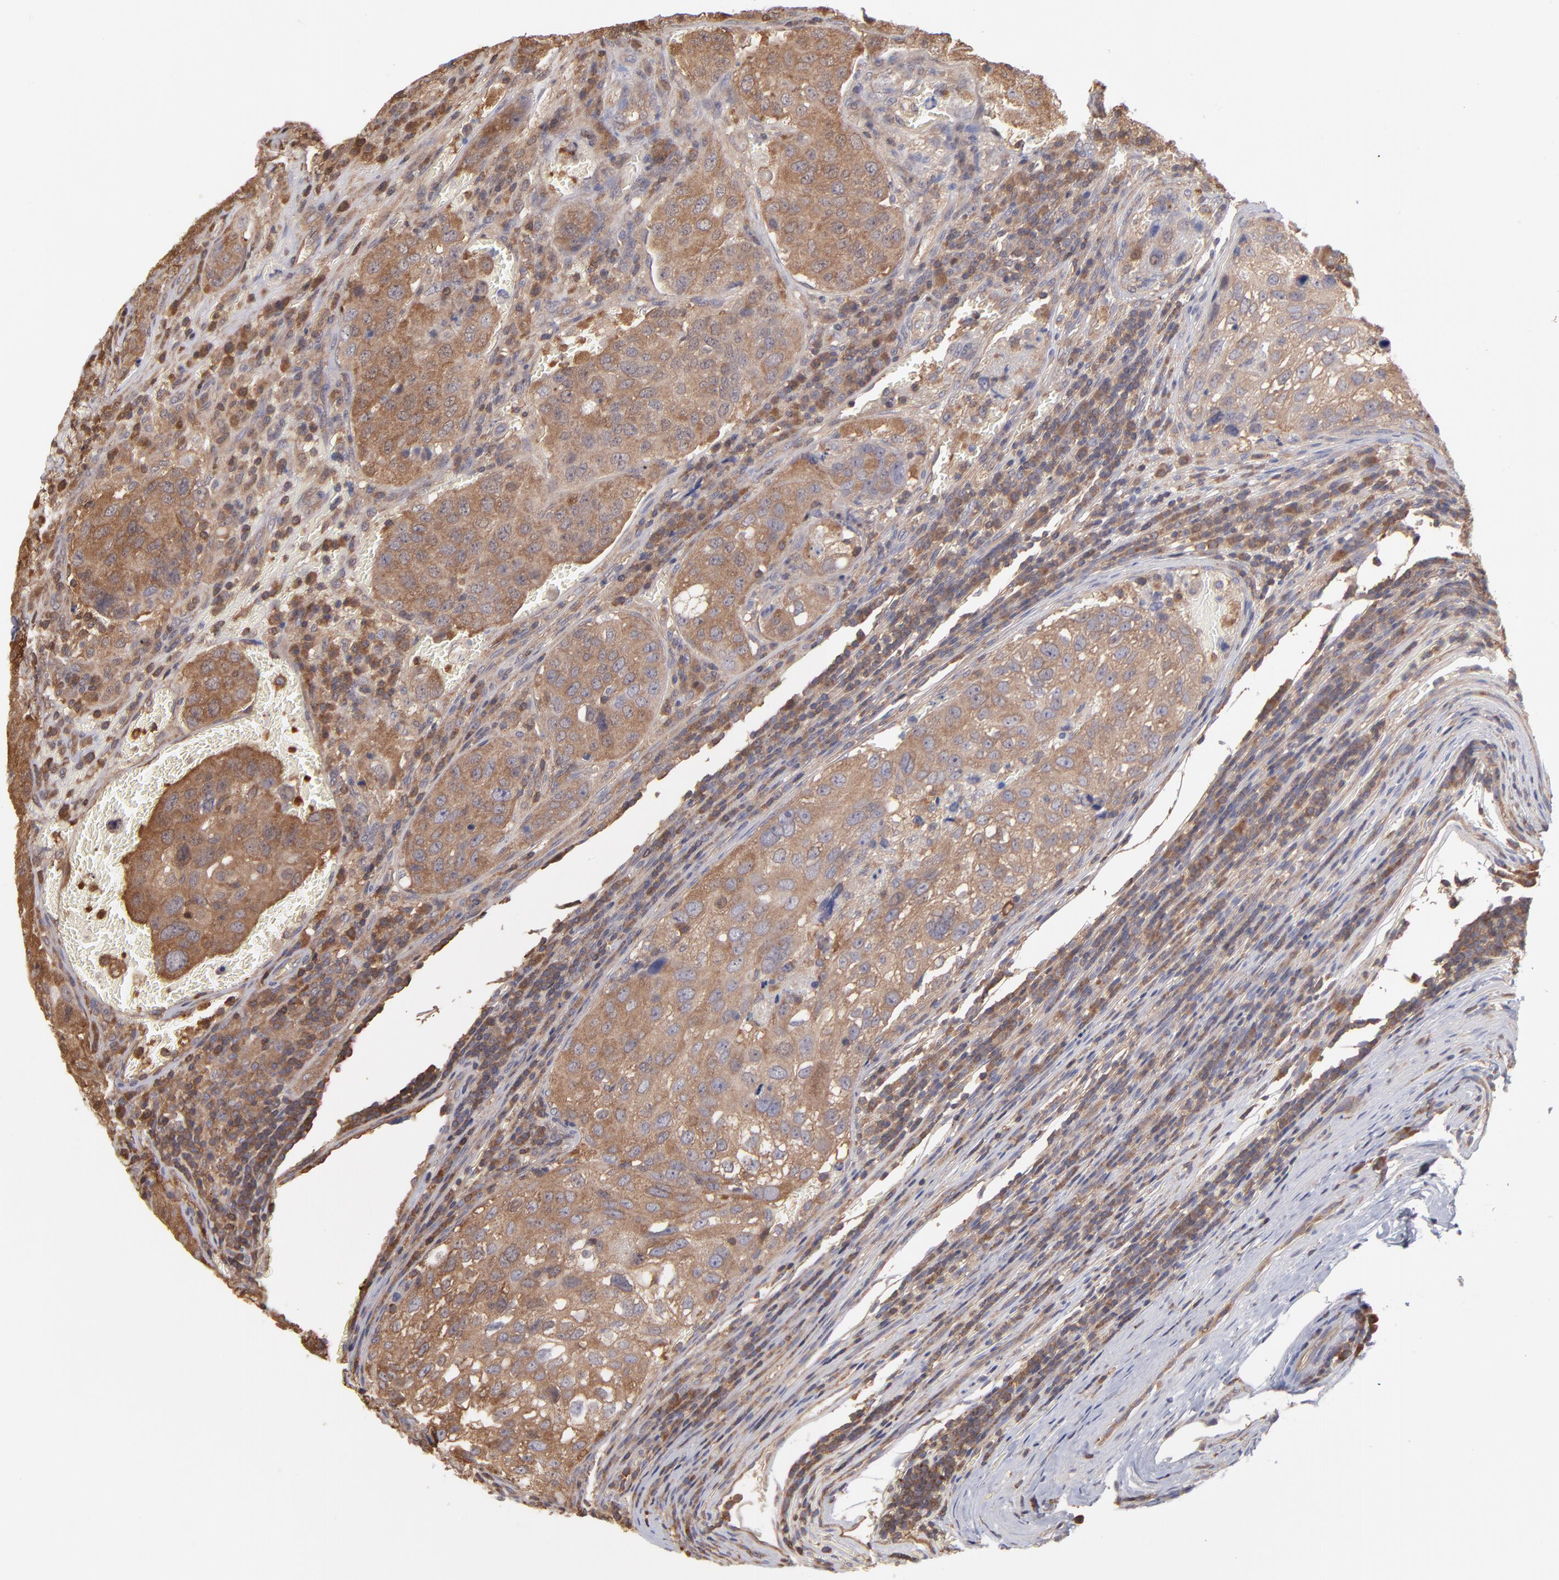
{"staining": {"intensity": "strong", "quantity": ">75%", "location": "cytoplasmic/membranous"}, "tissue": "urothelial cancer", "cell_type": "Tumor cells", "image_type": "cancer", "snomed": [{"axis": "morphology", "description": "Urothelial carcinoma, High grade"}, {"axis": "topography", "description": "Lymph node"}, {"axis": "topography", "description": "Urinary bladder"}], "caption": "Human urothelial carcinoma (high-grade) stained with a protein marker demonstrates strong staining in tumor cells.", "gene": "MAP2K2", "patient": {"sex": "male", "age": 51}}